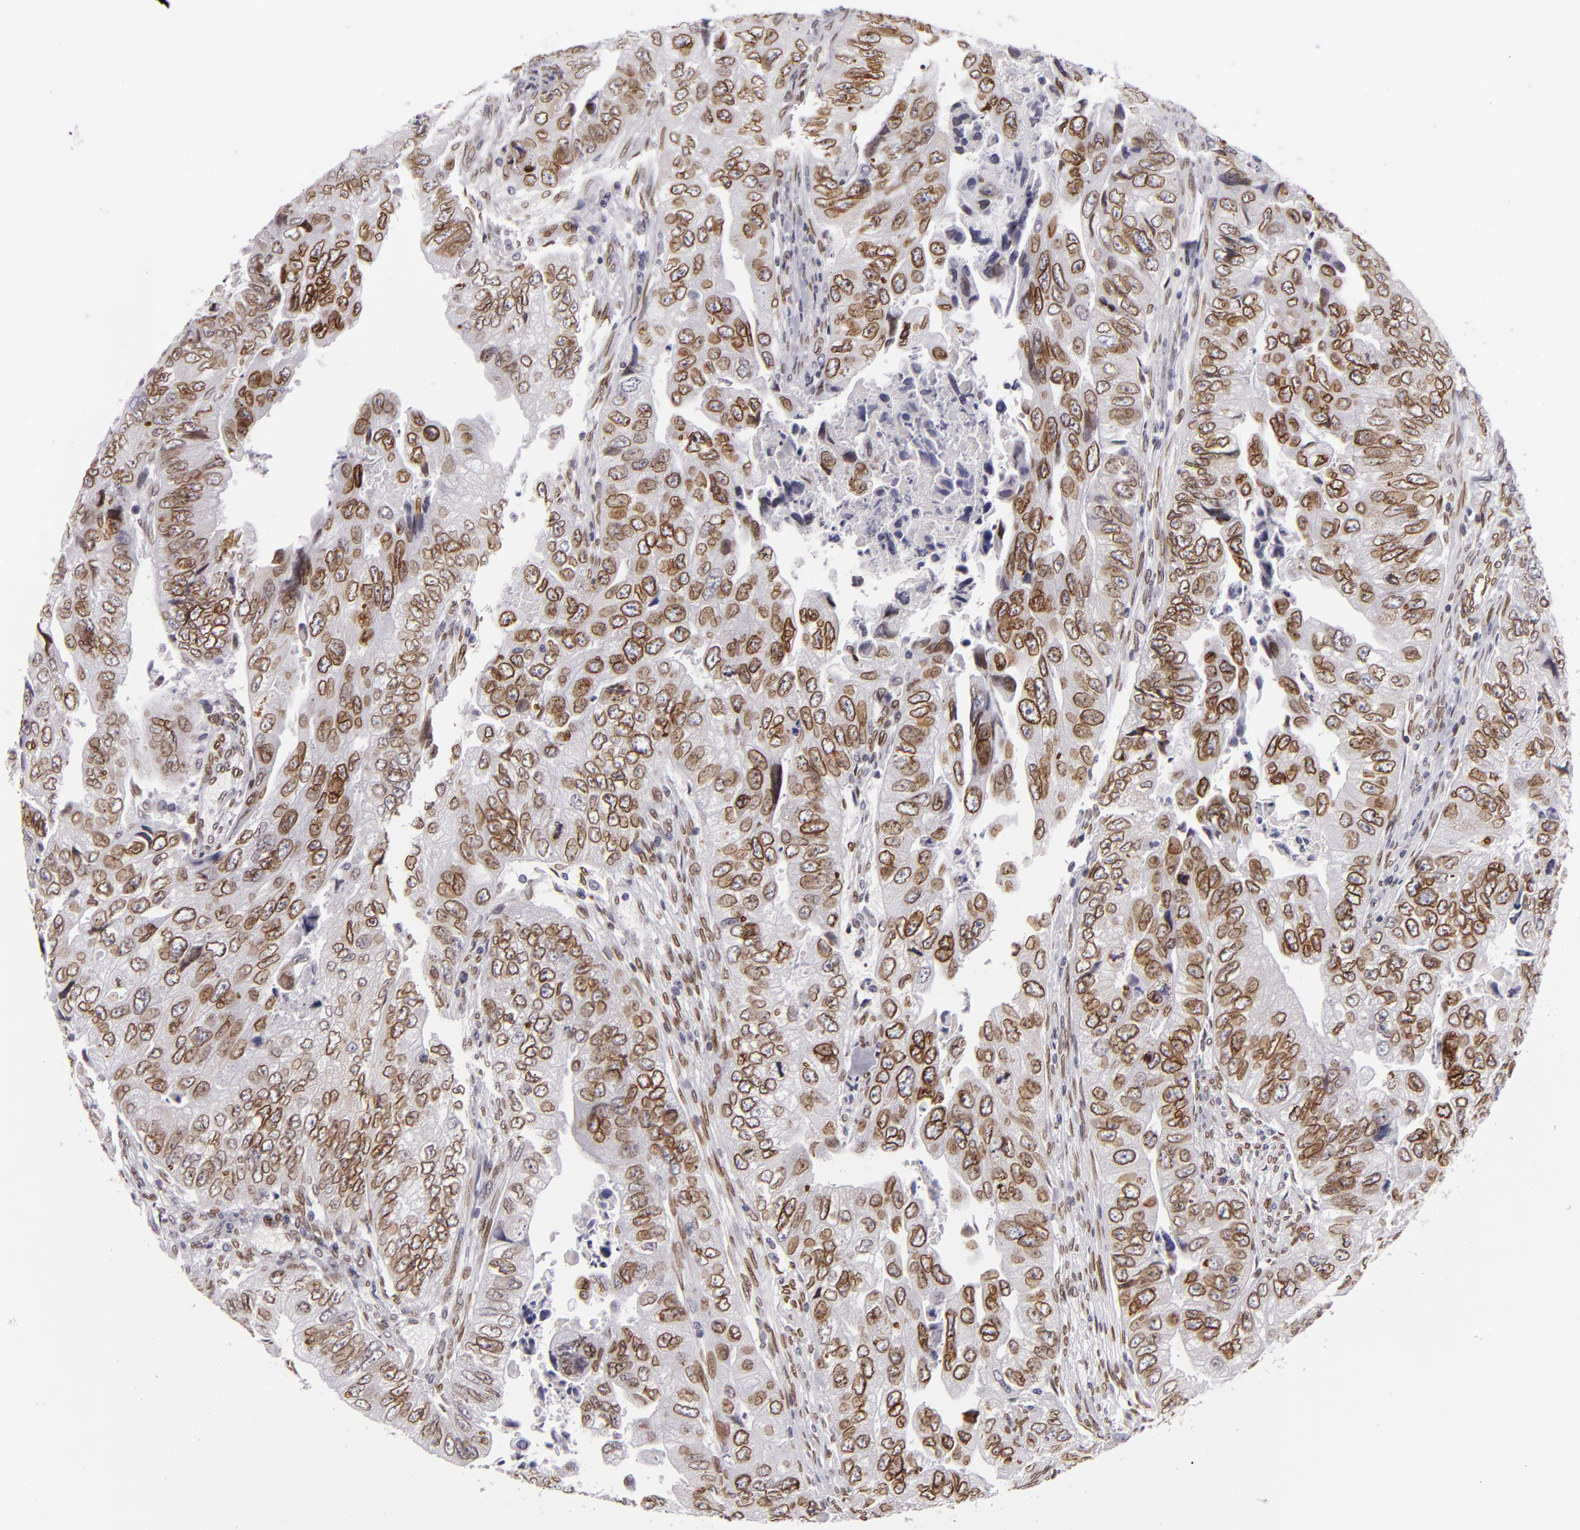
{"staining": {"intensity": "moderate", "quantity": ">75%", "location": "cytoplasmic/membranous,nuclear"}, "tissue": "colorectal cancer", "cell_type": "Tumor cells", "image_type": "cancer", "snomed": [{"axis": "morphology", "description": "Adenocarcinoma, NOS"}, {"axis": "topography", "description": "Colon"}], "caption": "IHC of colorectal adenocarcinoma displays medium levels of moderate cytoplasmic/membranous and nuclear expression in about >75% of tumor cells.", "gene": "EMD", "patient": {"sex": "female", "age": 11}}